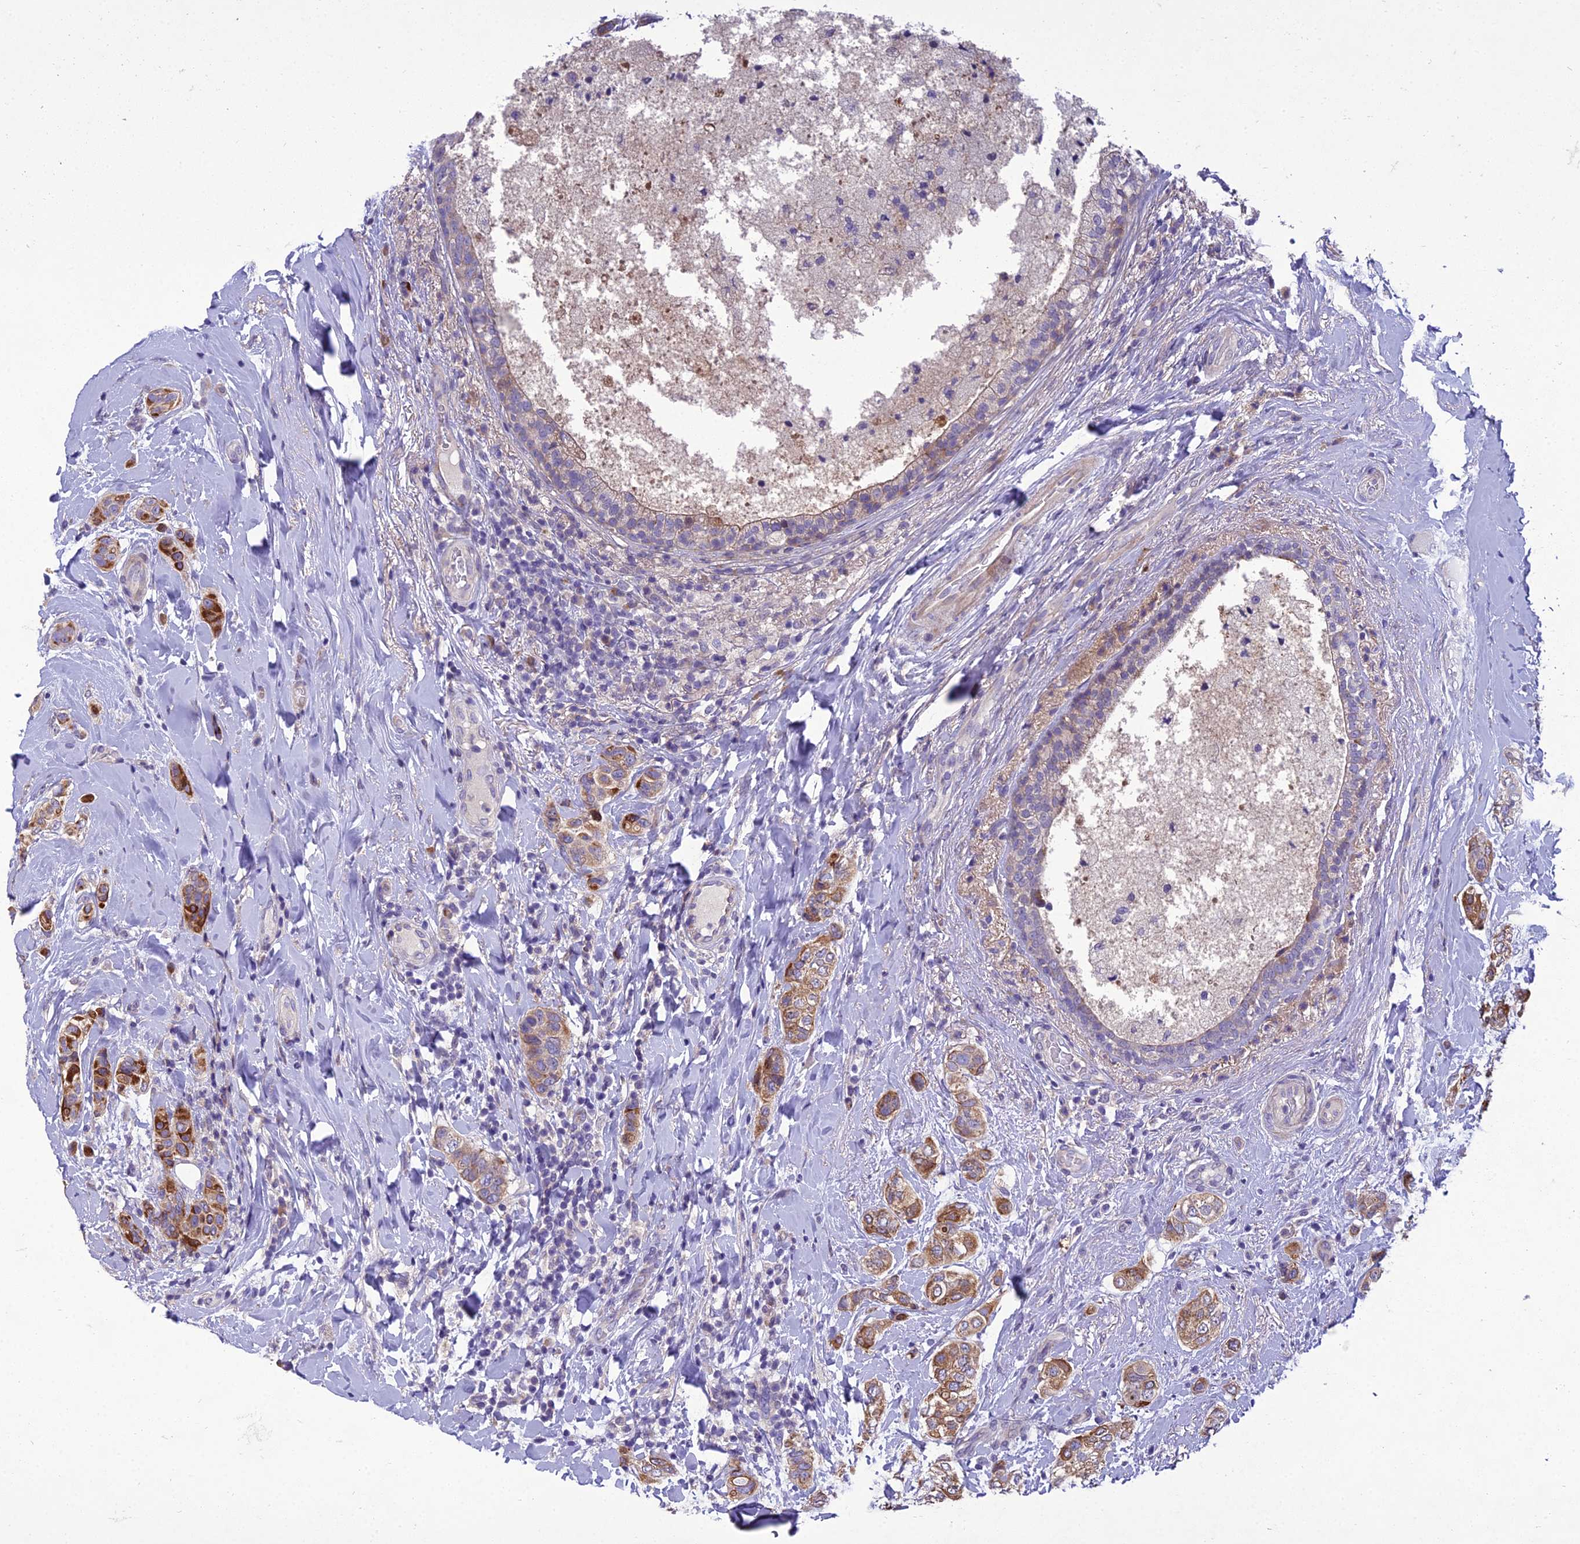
{"staining": {"intensity": "moderate", "quantity": ">75%", "location": "cytoplasmic/membranous"}, "tissue": "breast cancer", "cell_type": "Tumor cells", "image_type": "cancer", "snomed": [{"axis": "morphology", "description": "Lobular carcinoma"}, {"axis": "topography", "description": "Breast"}], "caption": "There is medium levels of moderate cytoplasmic/membranous staining in tumor cells of breast cancer (lobular carcinoma), as demonstrated by immunohistochemical staining (brown color).", "gene": "ADIPOR2", "patient": {"sex": "female", "age": 51}}